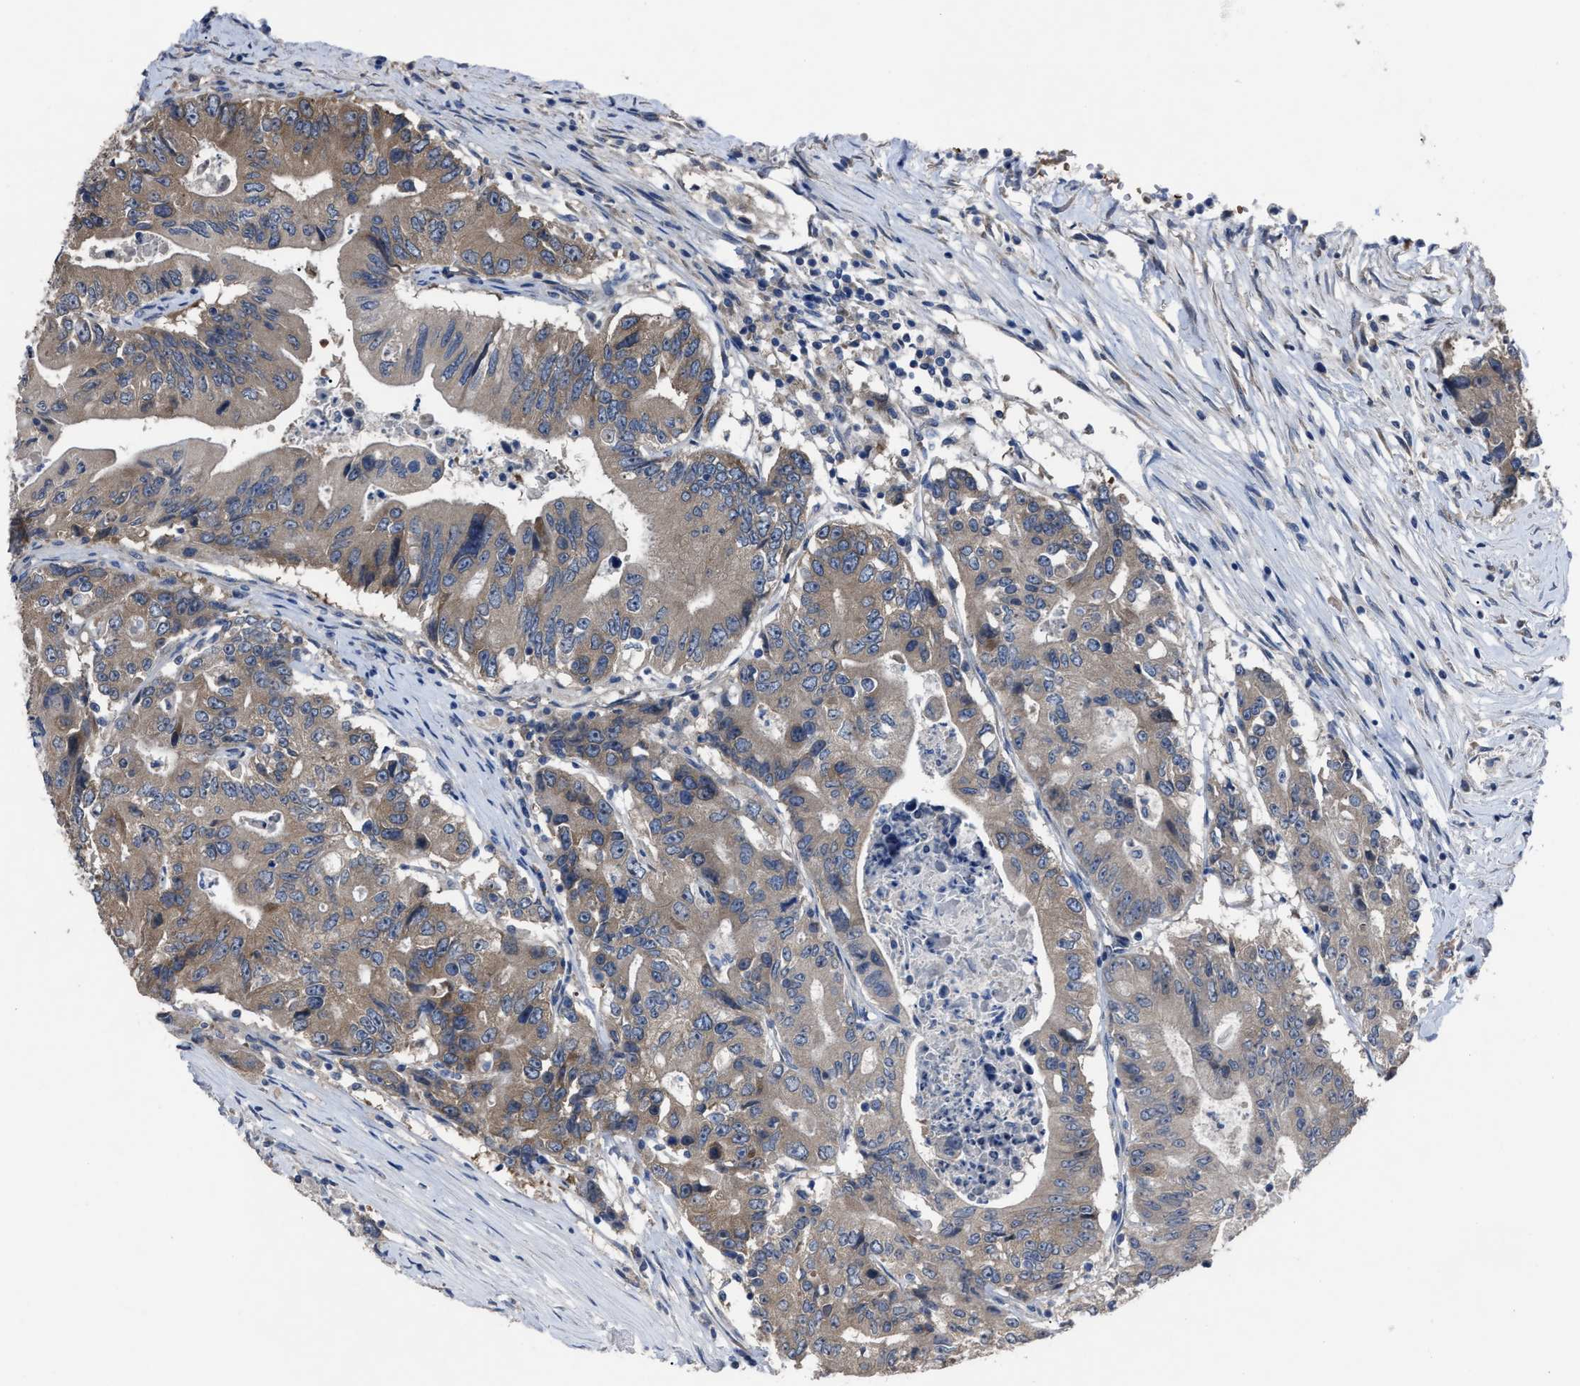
{"staining": {"intensity": "weak", "quantity": ">75%", "location": "cytoplasmic/membranous"}, "tissue": "colorectal cancer", "cell_type": "Tumor cells", "image_type": "cancer", "snomed": [{"axis": "morphology", "description": "Adenocarcinoma, NOS"}, {"axis": "topography", "description": "Colon"}], "caption": "Colorectal cancer was stained to show a protein in brown. There is low levels of weak cytoplasmic/membranous expression in about >75% of tumor cells.", "gene": "UPF1", "patient": {"sex": "female", "age": 77}}